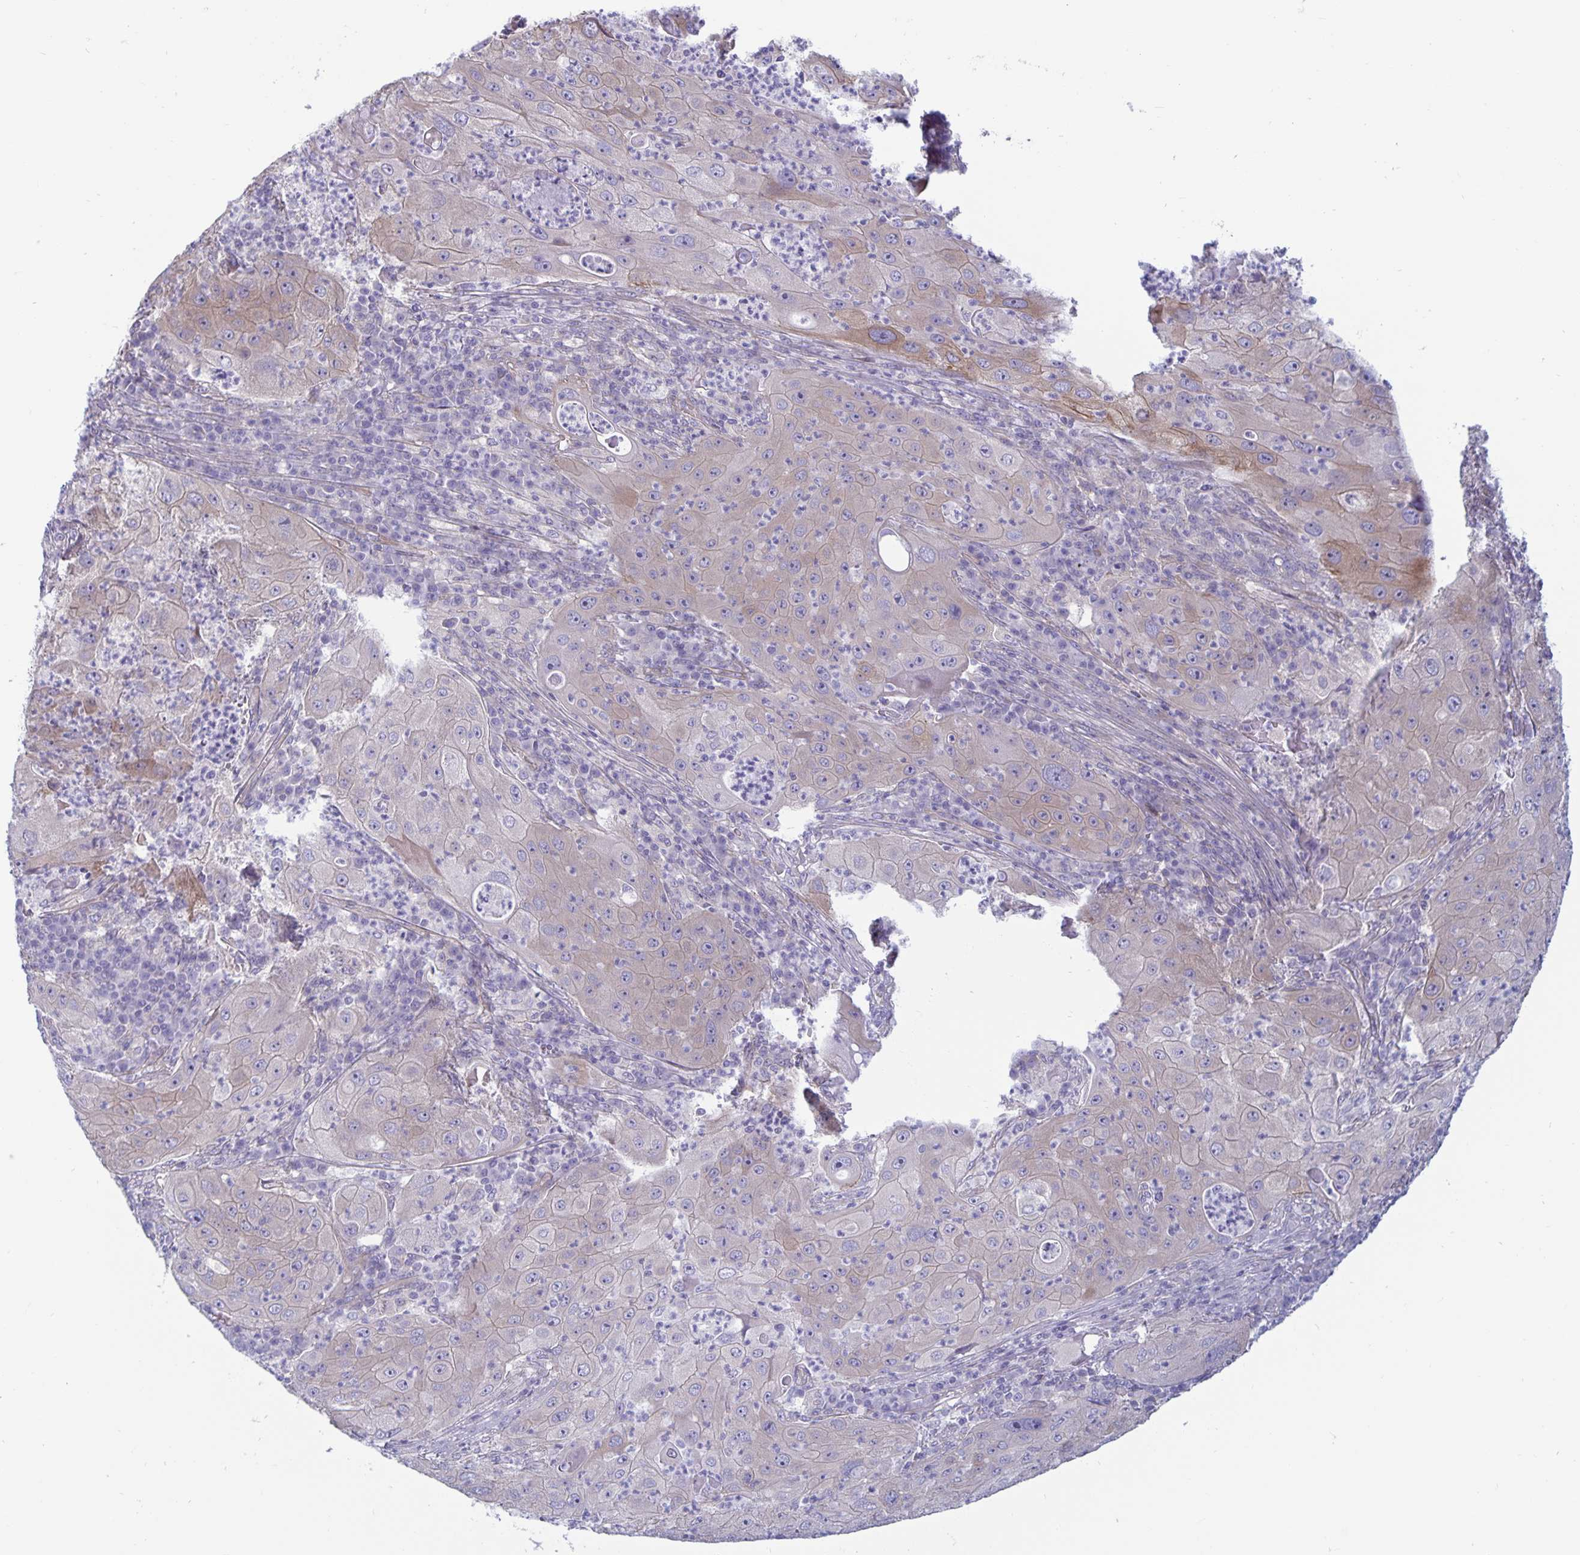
{"staining": {"intensity": "weak", "quantity": "25%-75%", "location": "cytoplasmic/membranous"}, "tissue": "lung cancer", "cell_type": "Tumor cells", "image_type": "cancer", "snomed": [{"axis": "morphology", "description": "Squamous cell carcinoma, NOS"}, {"axis": "topography", "description": "Lung"}], "caption": "Immunohistochemical staining of squamous cell carcinoma (lung) shows weak cytoplasmic/membranous protein expression in approximately 25%-75% of tumor cells.", "gene": "PLCB3", "patient": {"sex": "female", "age": 59}}